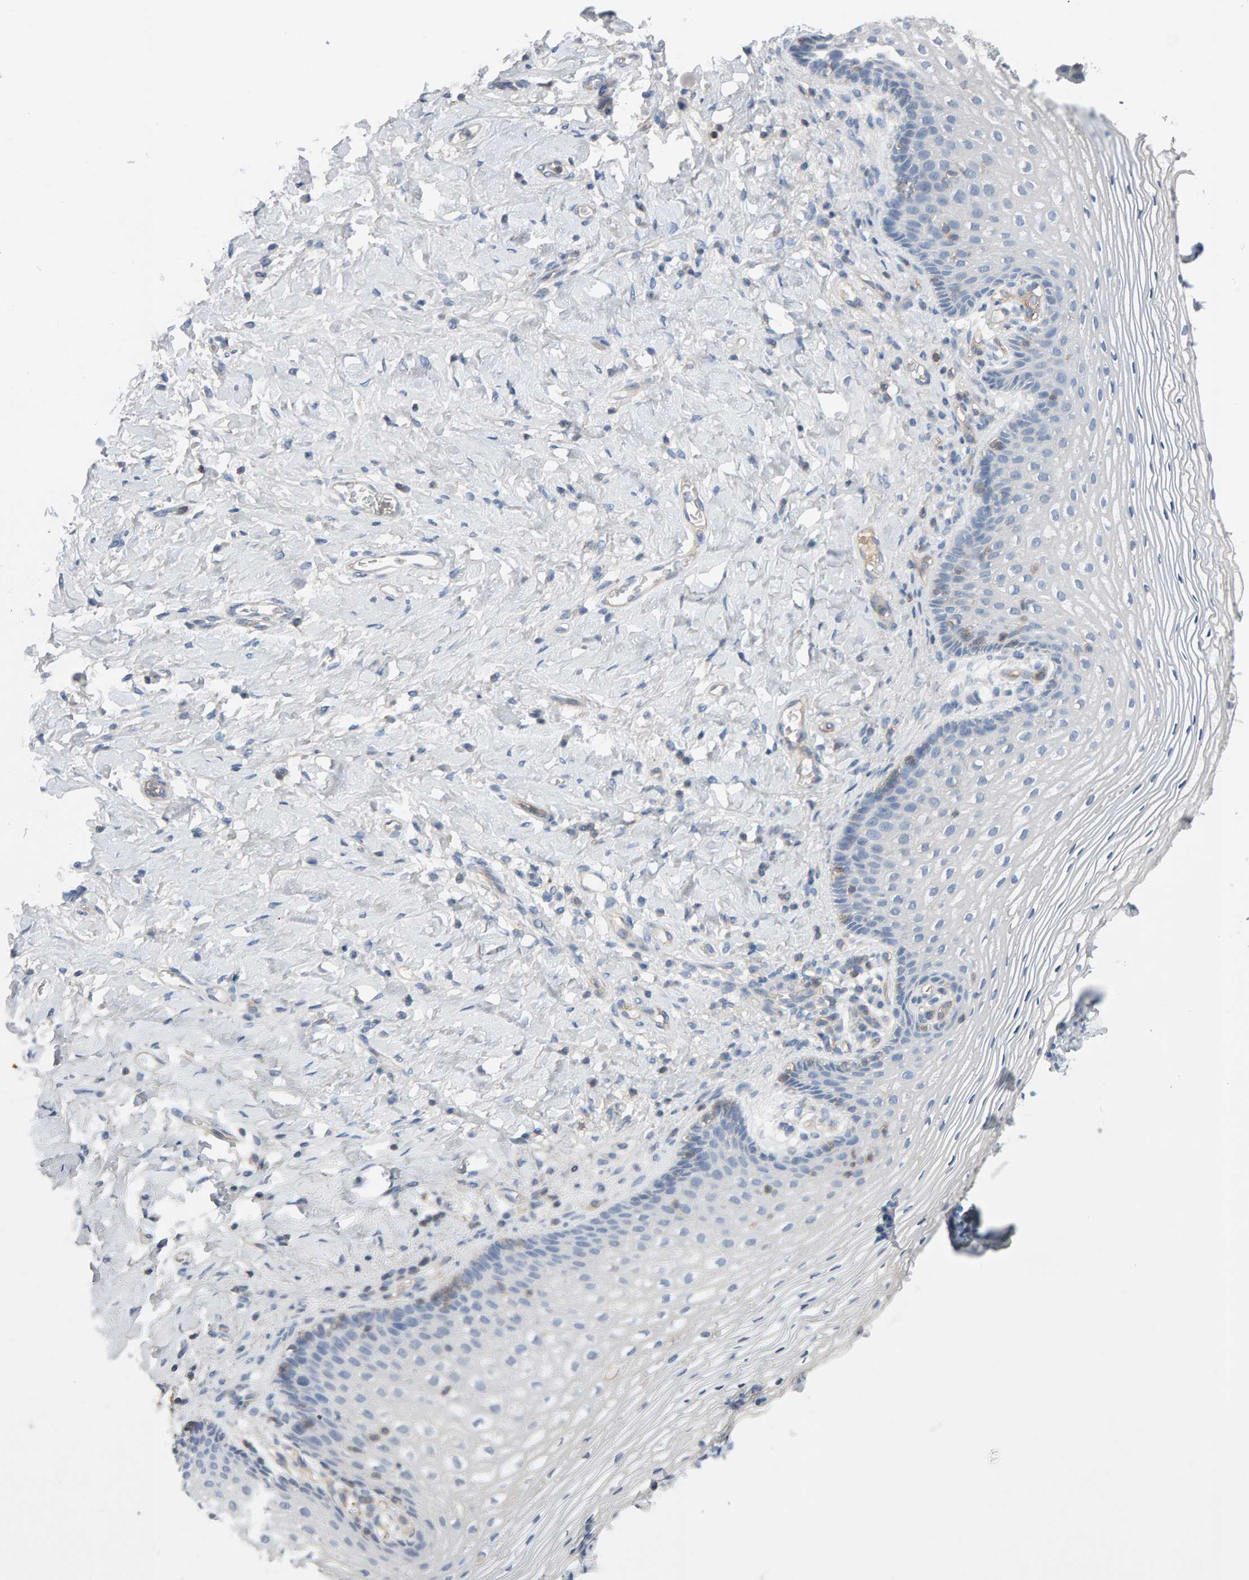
{"staining": {"intensity": "negative", "quantity": "none", "location": "none"}, "tissue": "vagina", "cell_type": "Squamous epithelial cells", "image_type": "normal", "snomed": [{"axis": "morphology", "description": "Normal tissue, NOS"}, {"axis": "topography", "description": "Vagina"}], "caption": "Squamous epithelial cells show no significant protein positivity in unremarkable vagina.", "gene": "FYN", "patient": {"sex": "female", "age": 60}}